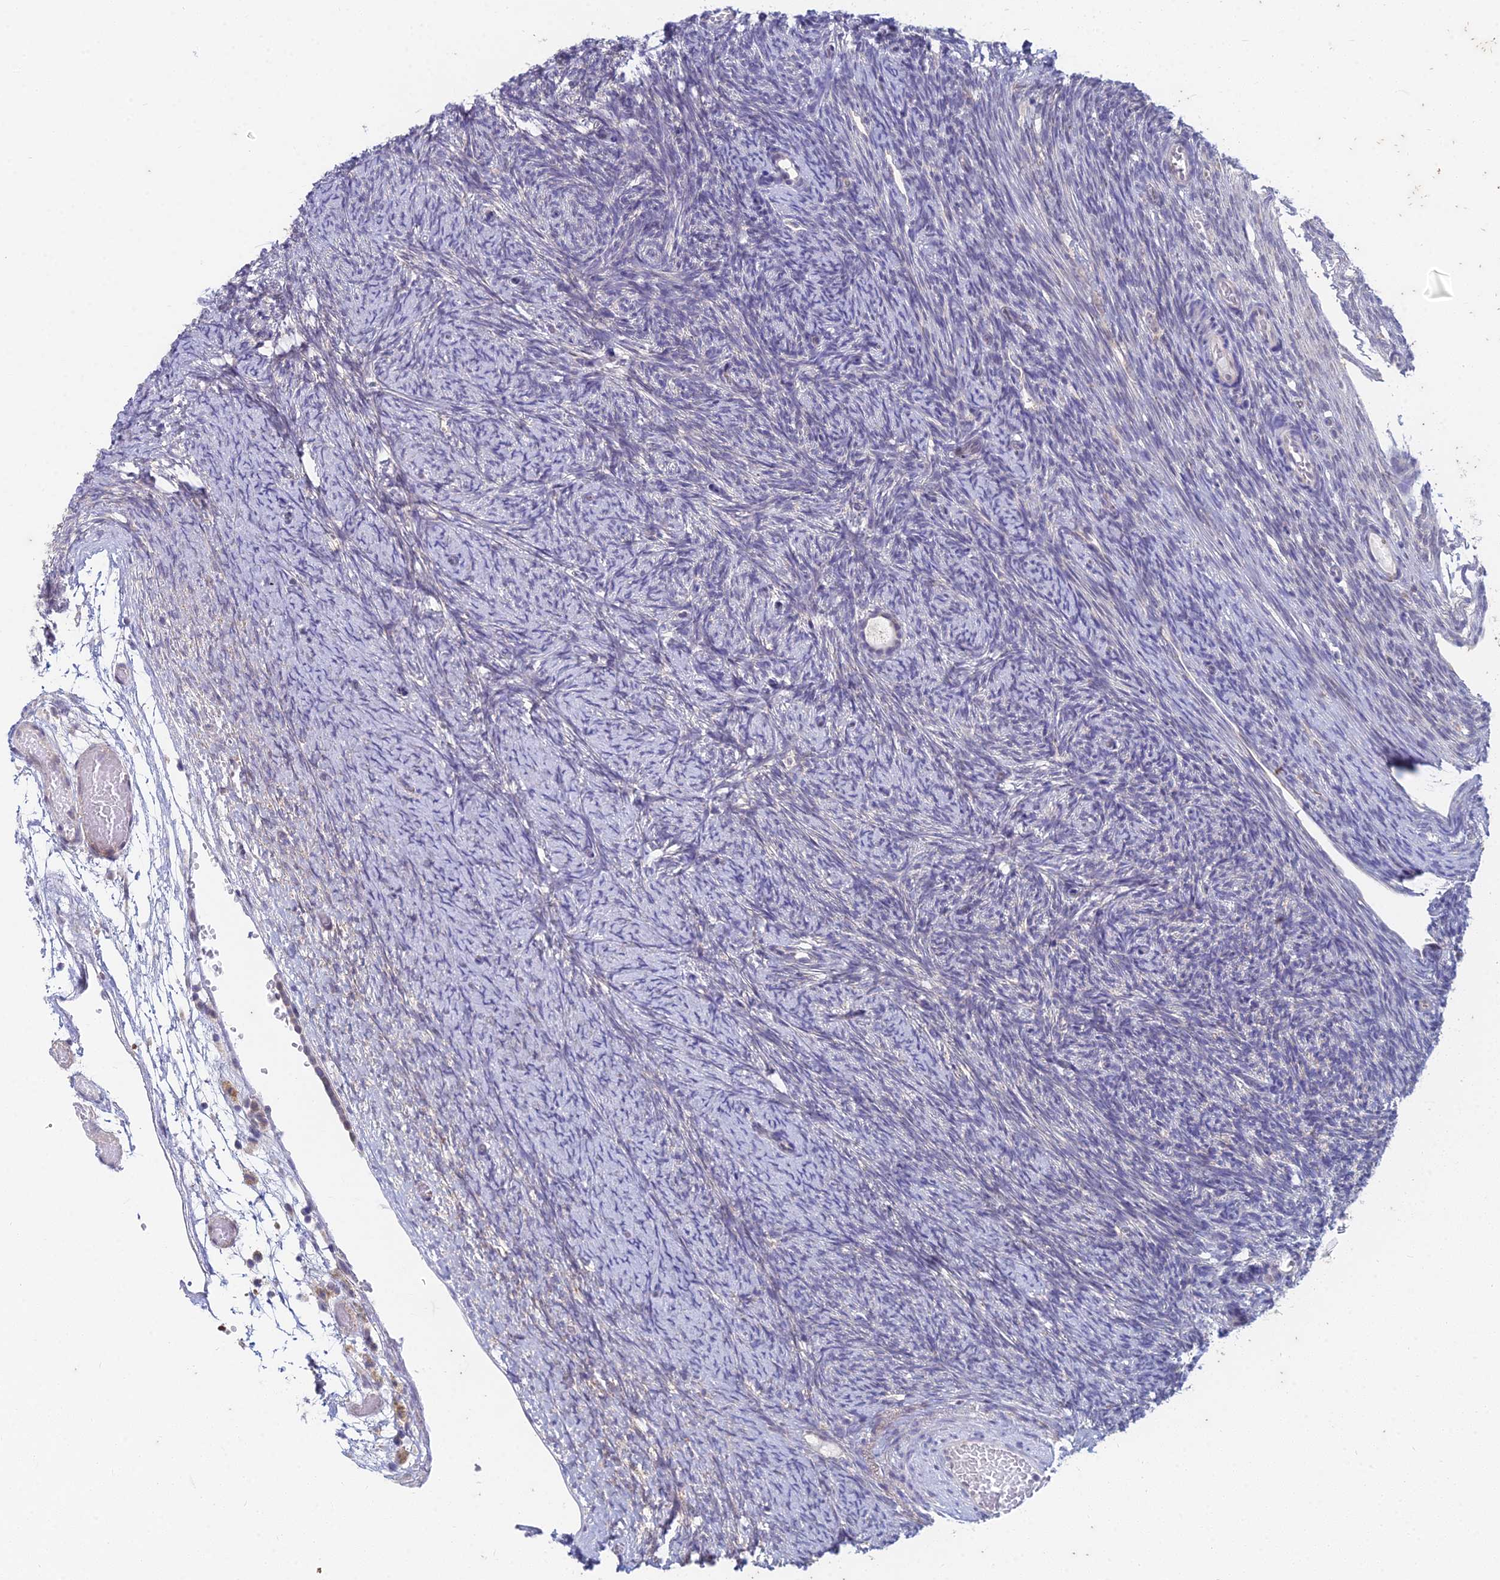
{"staining": {"intensity": "negative", "quantity": "none", "location": "none"}, "tissue": "ovary", "cell_type": "Follicle cells", "image_type": "normal", "snomed": [{"axis": "morphology", "description": "Normal tissue, NOS"}, {"axis": "topography", "description": "Ovary"}], "caption": "Normal ovary was stained to show a protein in brown. There is no significant positivity in follicle cells.", "gene": "EEF2KMT", "patient": {"sex": "female", "age": 44}}